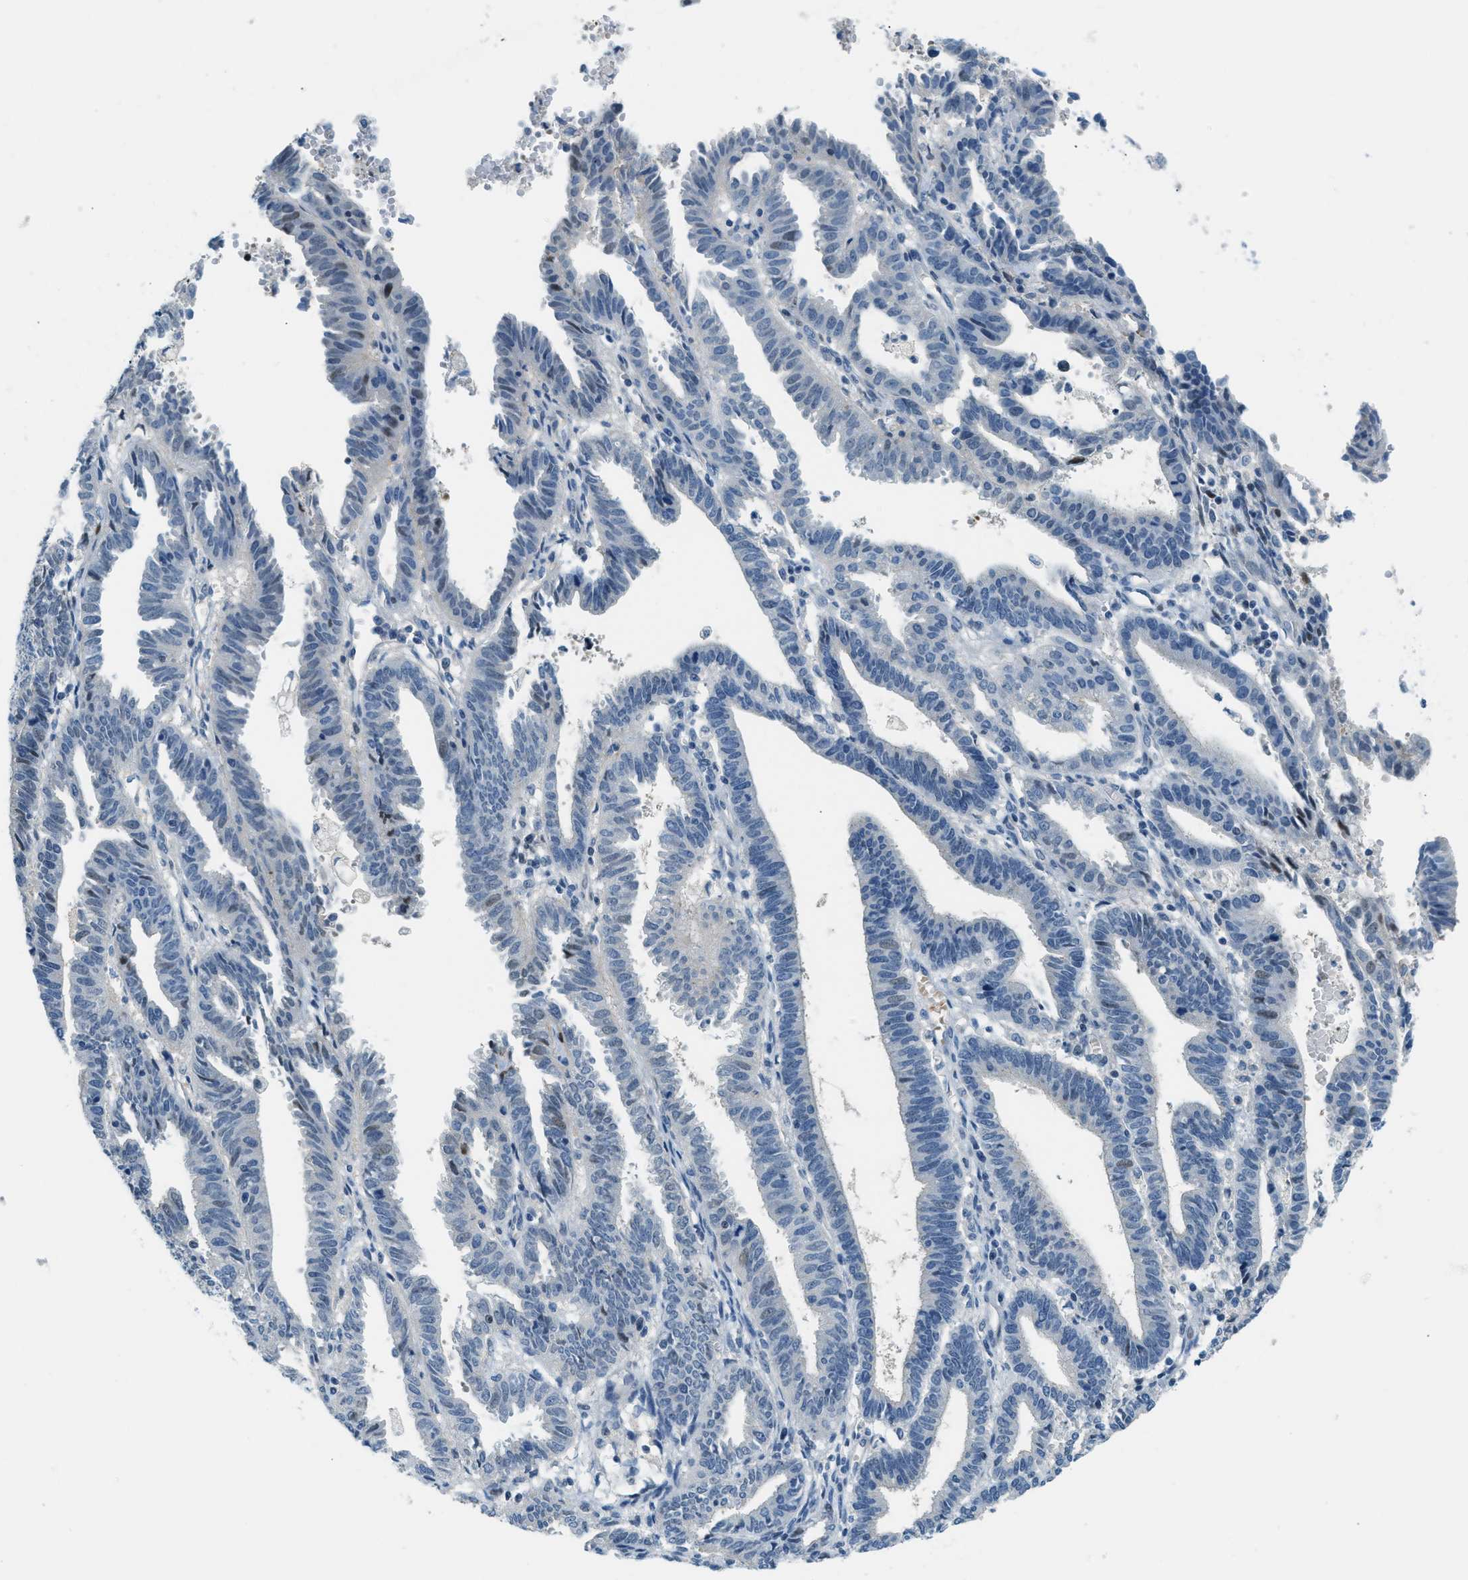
{"staining": {"intensity": "negative", "quantity": "none", "location": "none"}, "tissue": "endometrial cancer", "cell_type": "Tumor cells", "image_type": "cancer", "snomed": [{"axis": "morphology", "description": "Adenocarcinoma, NOS"}, {"axis": "topography", "description": "Uterus"}], "caption": "High magnification brightfield microscopy of endometrial cancer stained with DAB (3,3'-diaminobenzidine) (brown) and counterstained with hematoxylin (blue): tumor cells show no significant positivity.", "gene": "CYP4X1", "patient": {"sex": "female", "age": 83}}